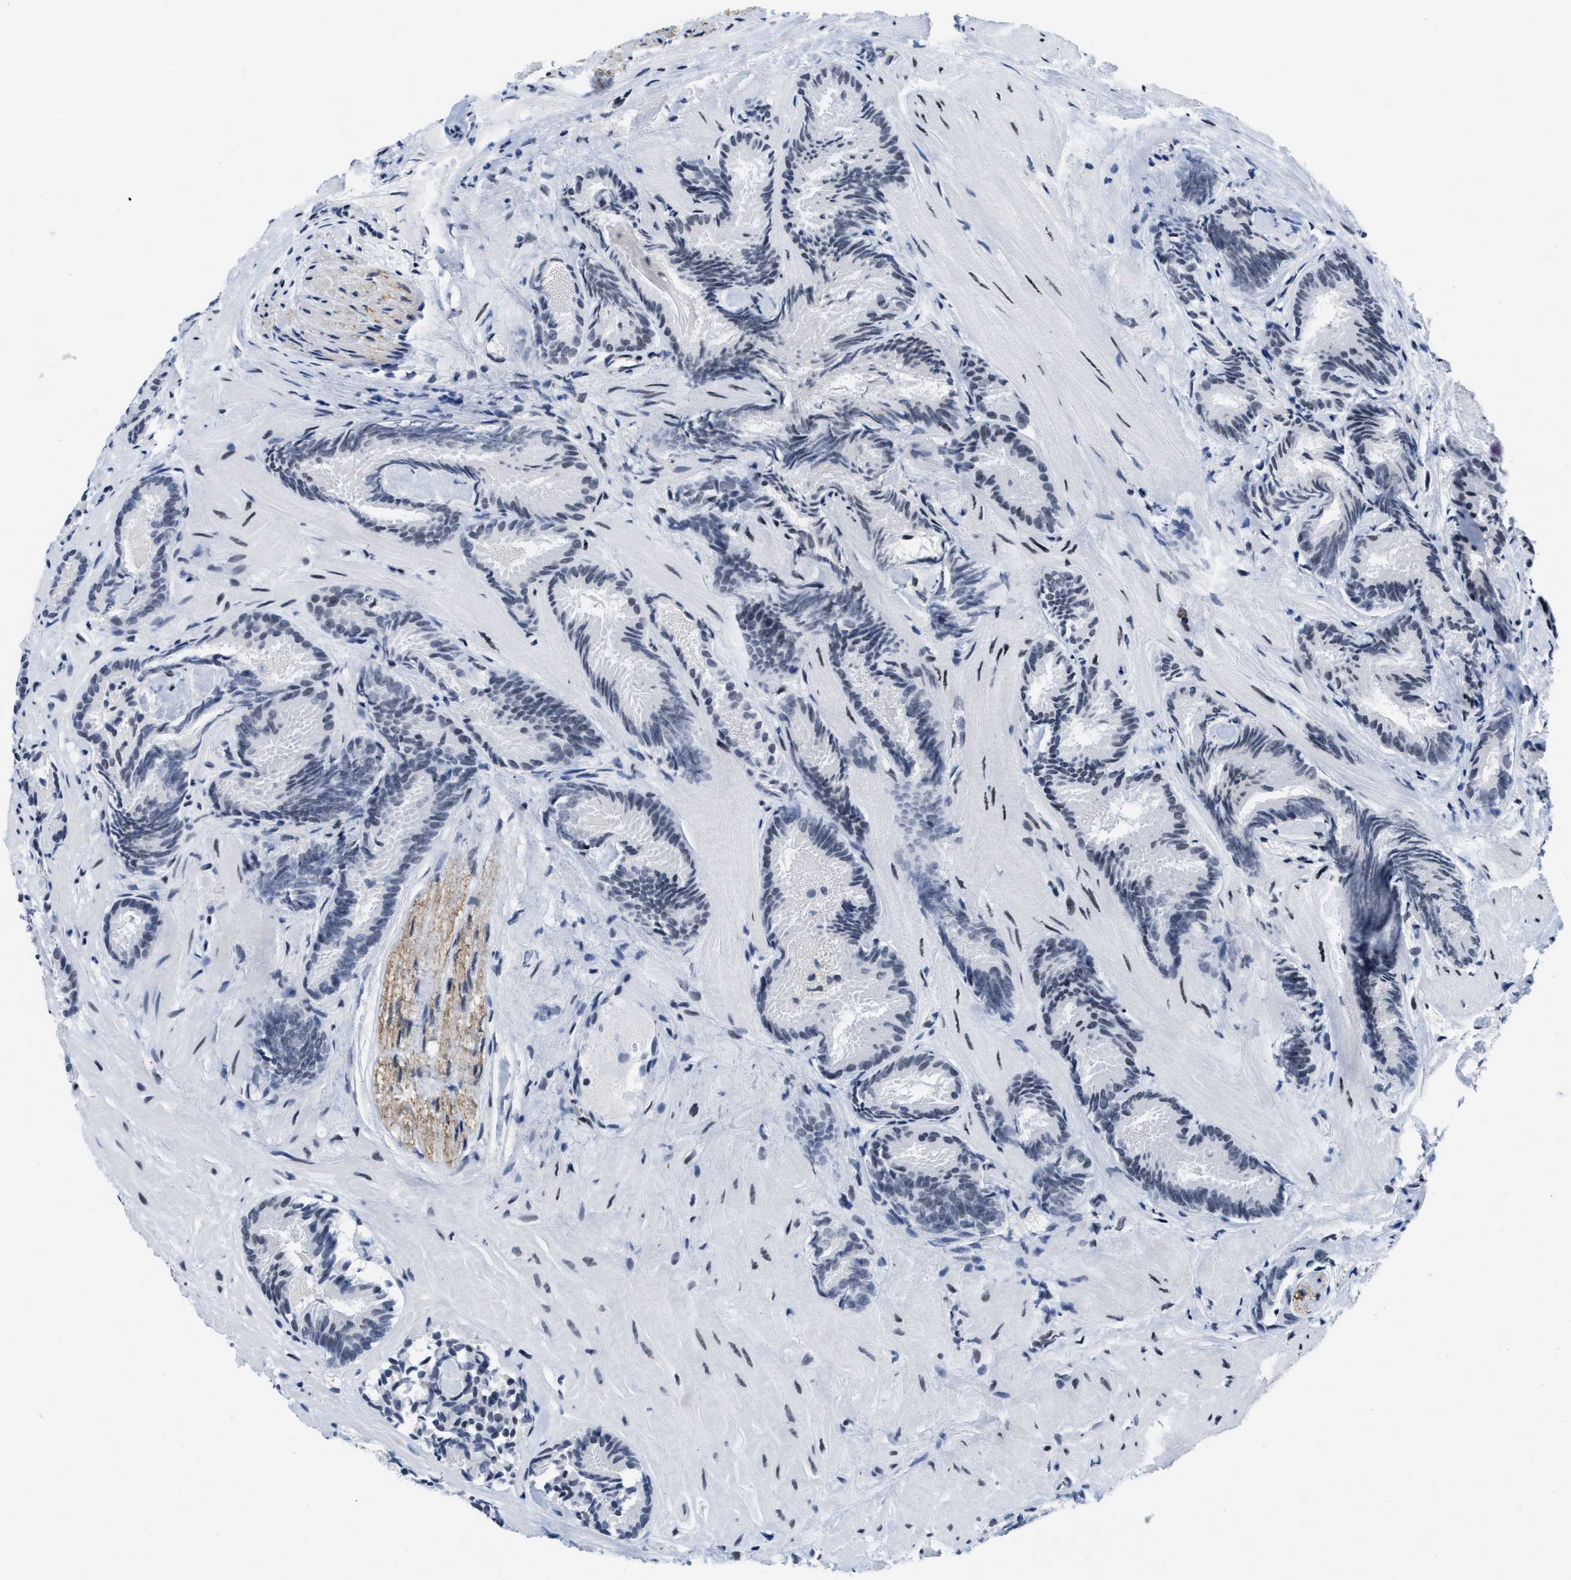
{"staining": {"intensity": "negative", "quantity": "none", "location": "none"}, "tissue": "prostate cancer", "cell_type": "Tumor cells", "image_type": "cancer", "snomed": [{"axis": "morphology", "description": "Adenocarcinoma, Low grade"}, {"axis": "topography", "description": "Prostate"}], "caption": "IHC of human prostate cancer shows no staining in tumor cells.", "gene": "MIER1", "patient": {"sex": "male", "age": 51}}